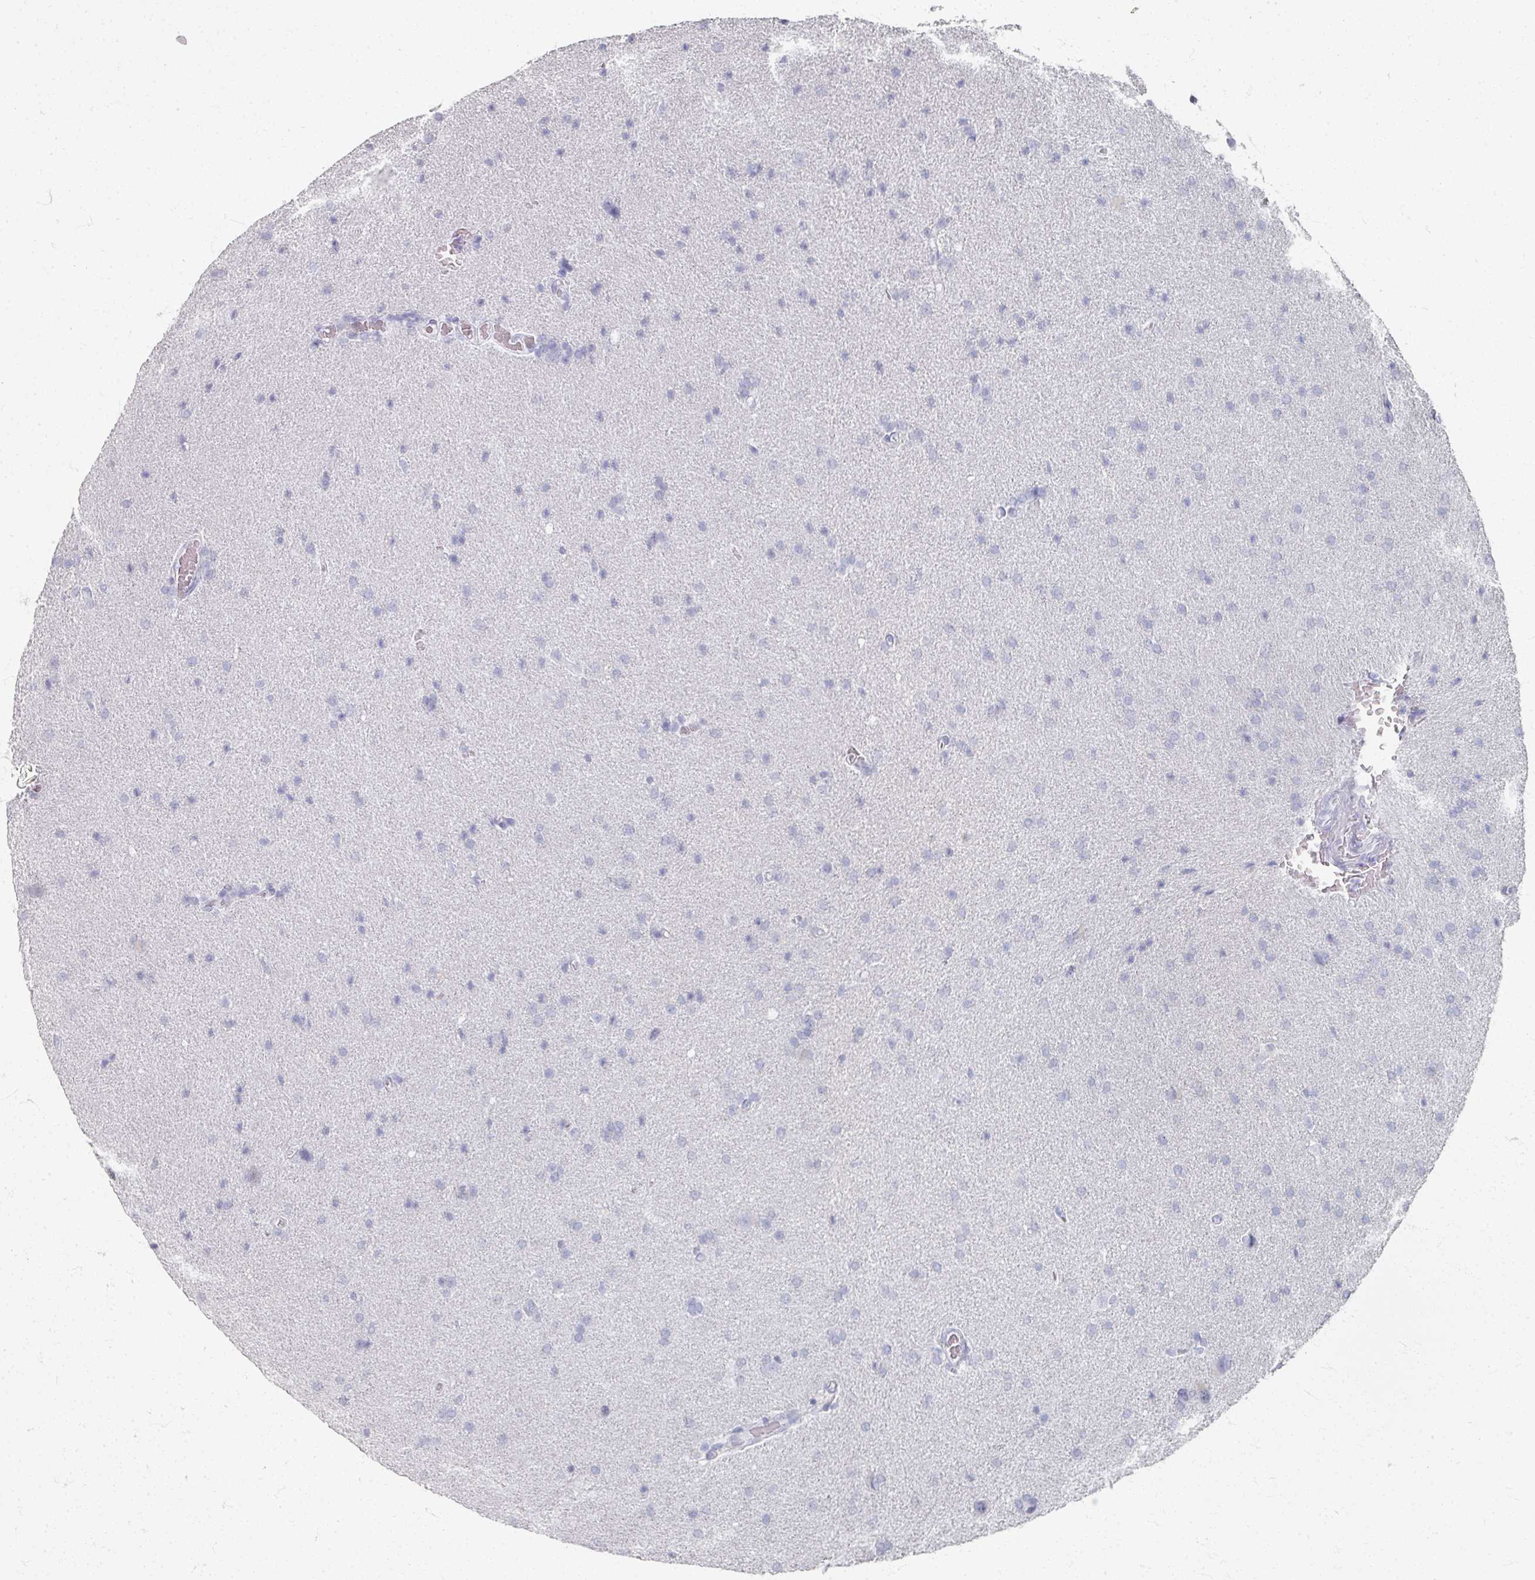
{"staining": {"intensity": "negative", "quantity": "none", "location": "none"}, "tissue": "glioma", "cell_type": "Tumor cells", "image_type": "cancer", "snomed": [{"axis": "morphology", "description": "Glioma, malignant, High grade"}, {"axis": "topography", "description": "Brain"}], "caption": "DAB immunohistochemical staining of human malignant glioma (high-grade) reveals no significant expression in tumor cells. The staining is performed using DAB (3,3'-diaminobenzidine) brown chromogen with nuclei counter-stained in using hematoxylin.", "gene": "PSKH1", "patient": {"sex": "male", "age": 56}}